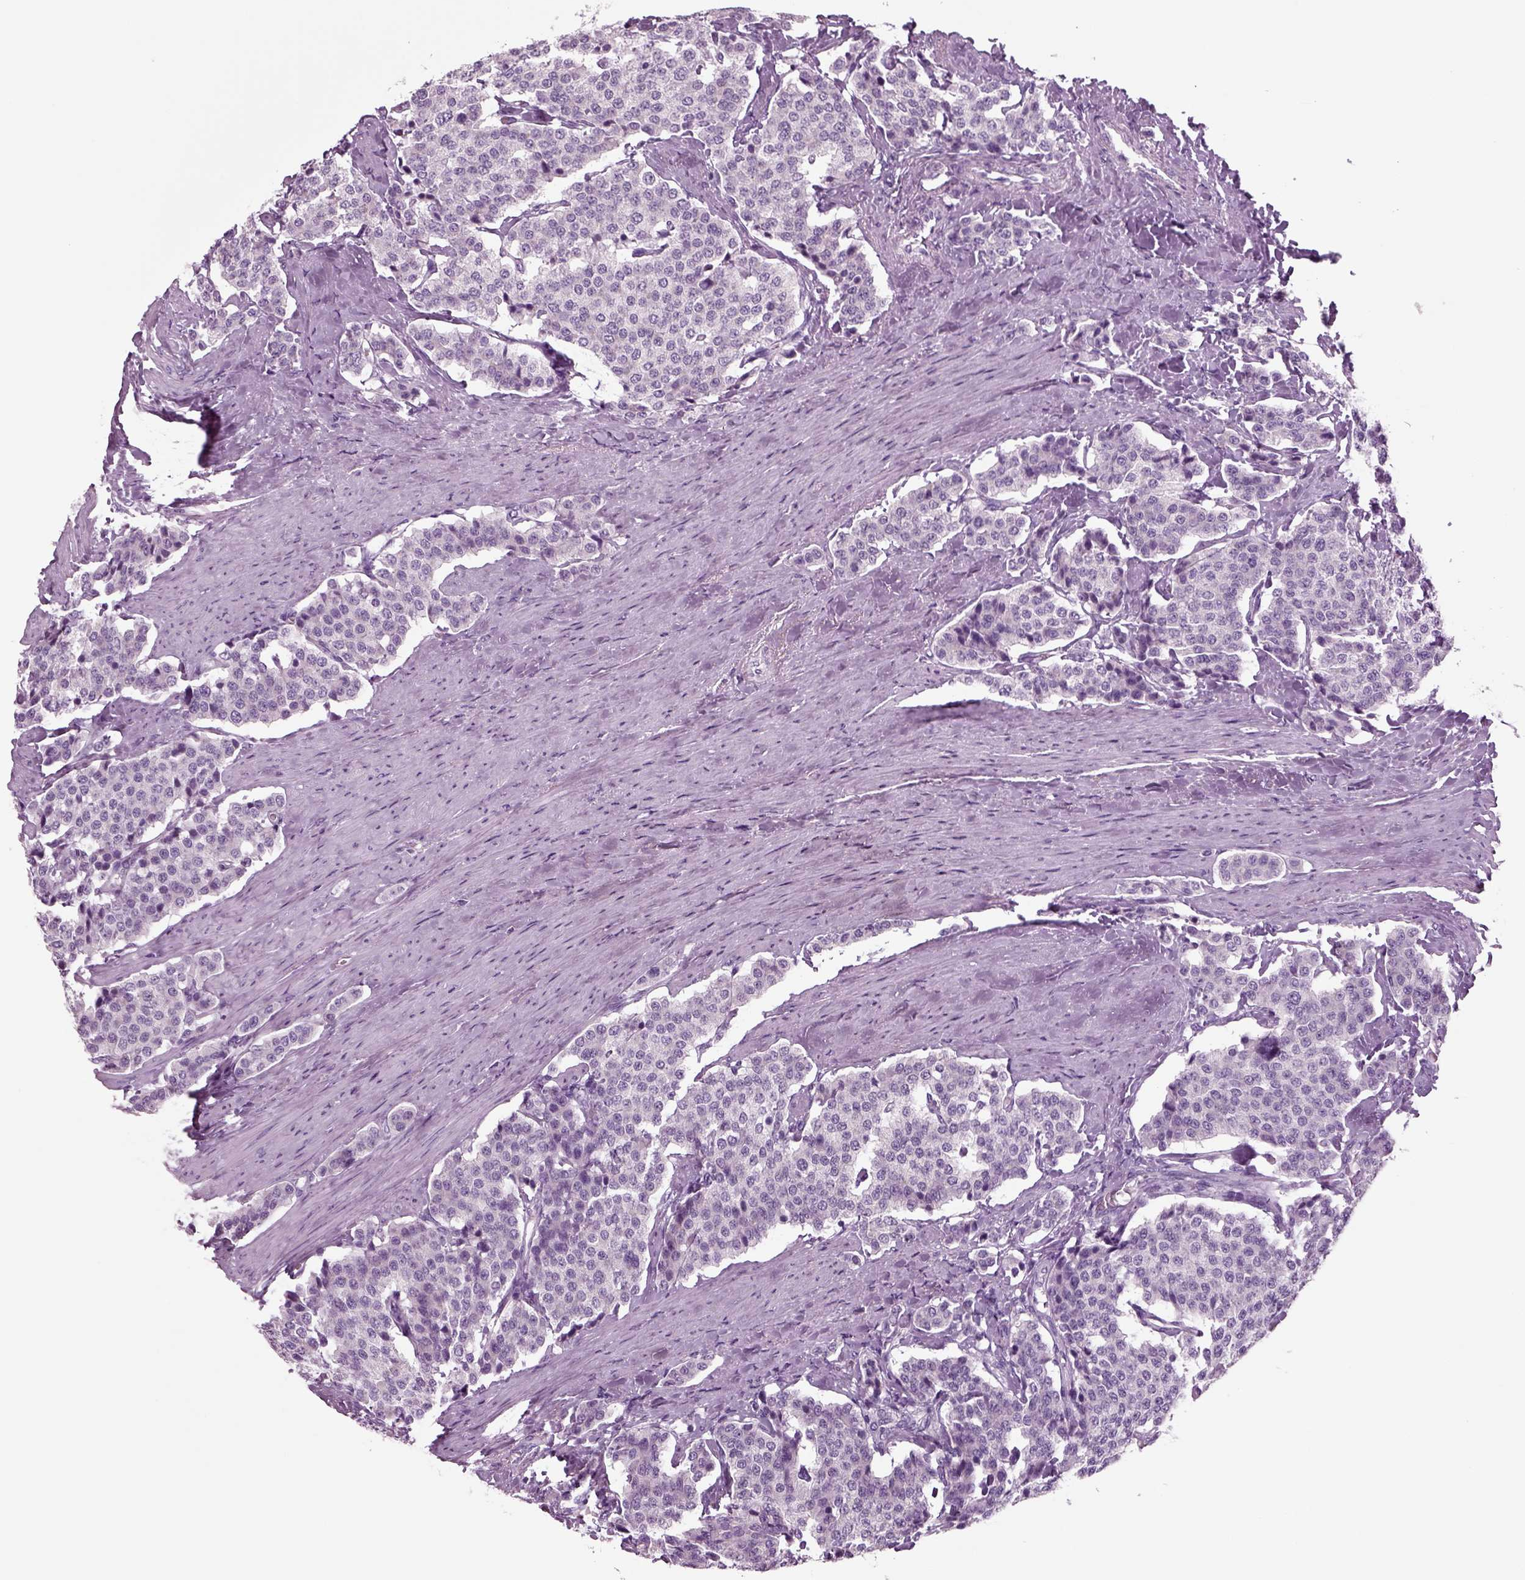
{"staining": {"intensity": "negative", "quantity": "none", "location": "none"}, "tissue": "carcinoid", "cell_type": "Tumor cells", "image_type": "cancer", "snomed": [{"axis": "morphology", "description": "Carcinoid, malignant, NOS"}, {"axis": "topography", "description": "Small intestine"}], "caption": "Tumor cells show no significant protein staining in carcinoid (malignant). (IHC, brightfield microscopy, high magnification).", "gene": "CRABP1", "patient": {"sex": "female", "age": 58}}